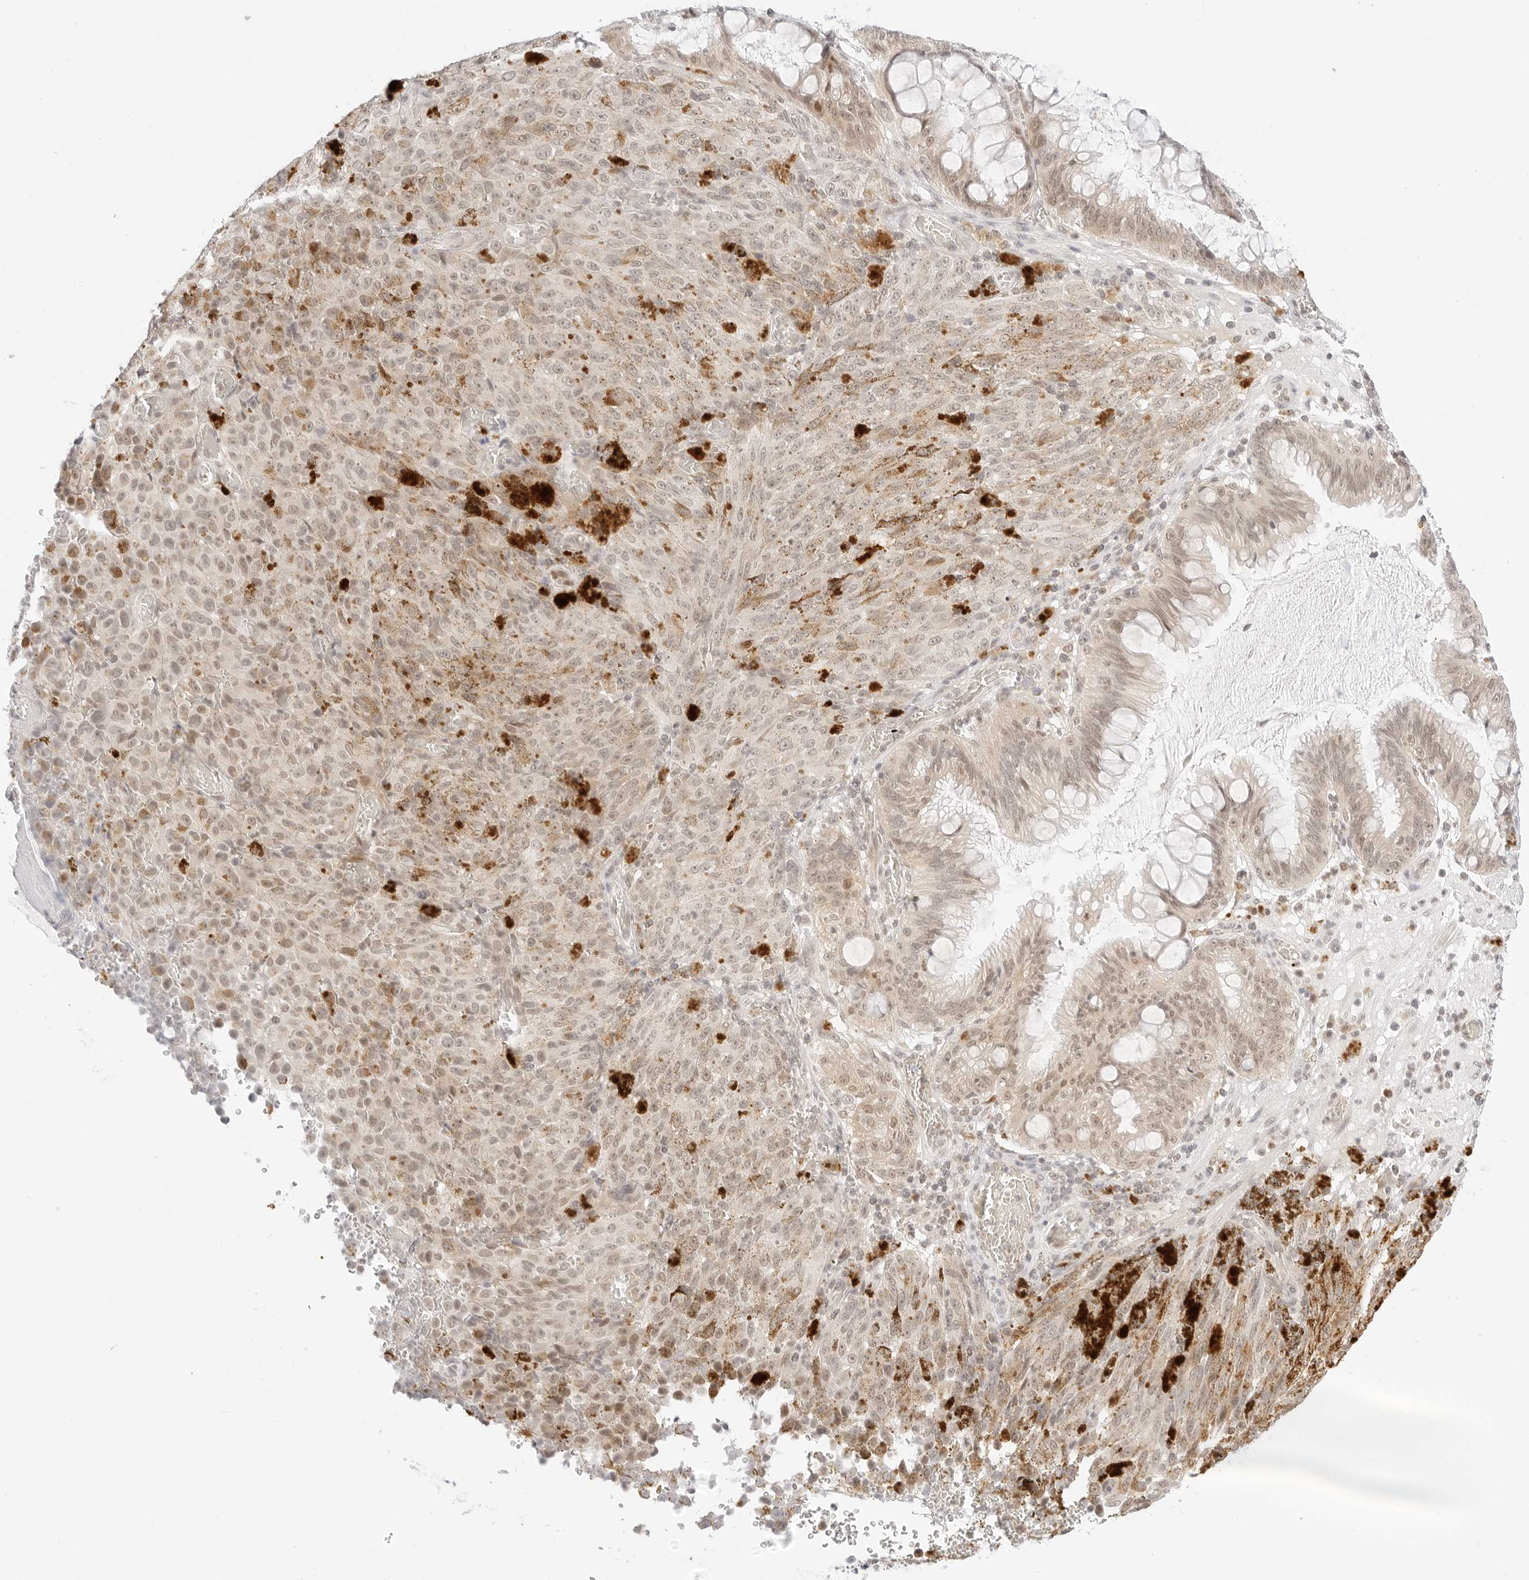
{"staining": {"intensity": "weak", "quantity": "<25%", "location": "nuclear"}, "tissue": "melanoma", "cell_type": "Tumor cells", "image_type": "cancer", "snomed": [{"axis": "morphology", "description": "Malignant melanoma, NOS"}, {"axis": "topography", "description": "Rectum"}], "caption": "An immunohistochemistry (IHC) image of malignant melanoma is shown. There is no staining in tumor cells of malignant melanoma.", "gene": "POLR3C", "patient": {"sex": "female", "age": 81}}